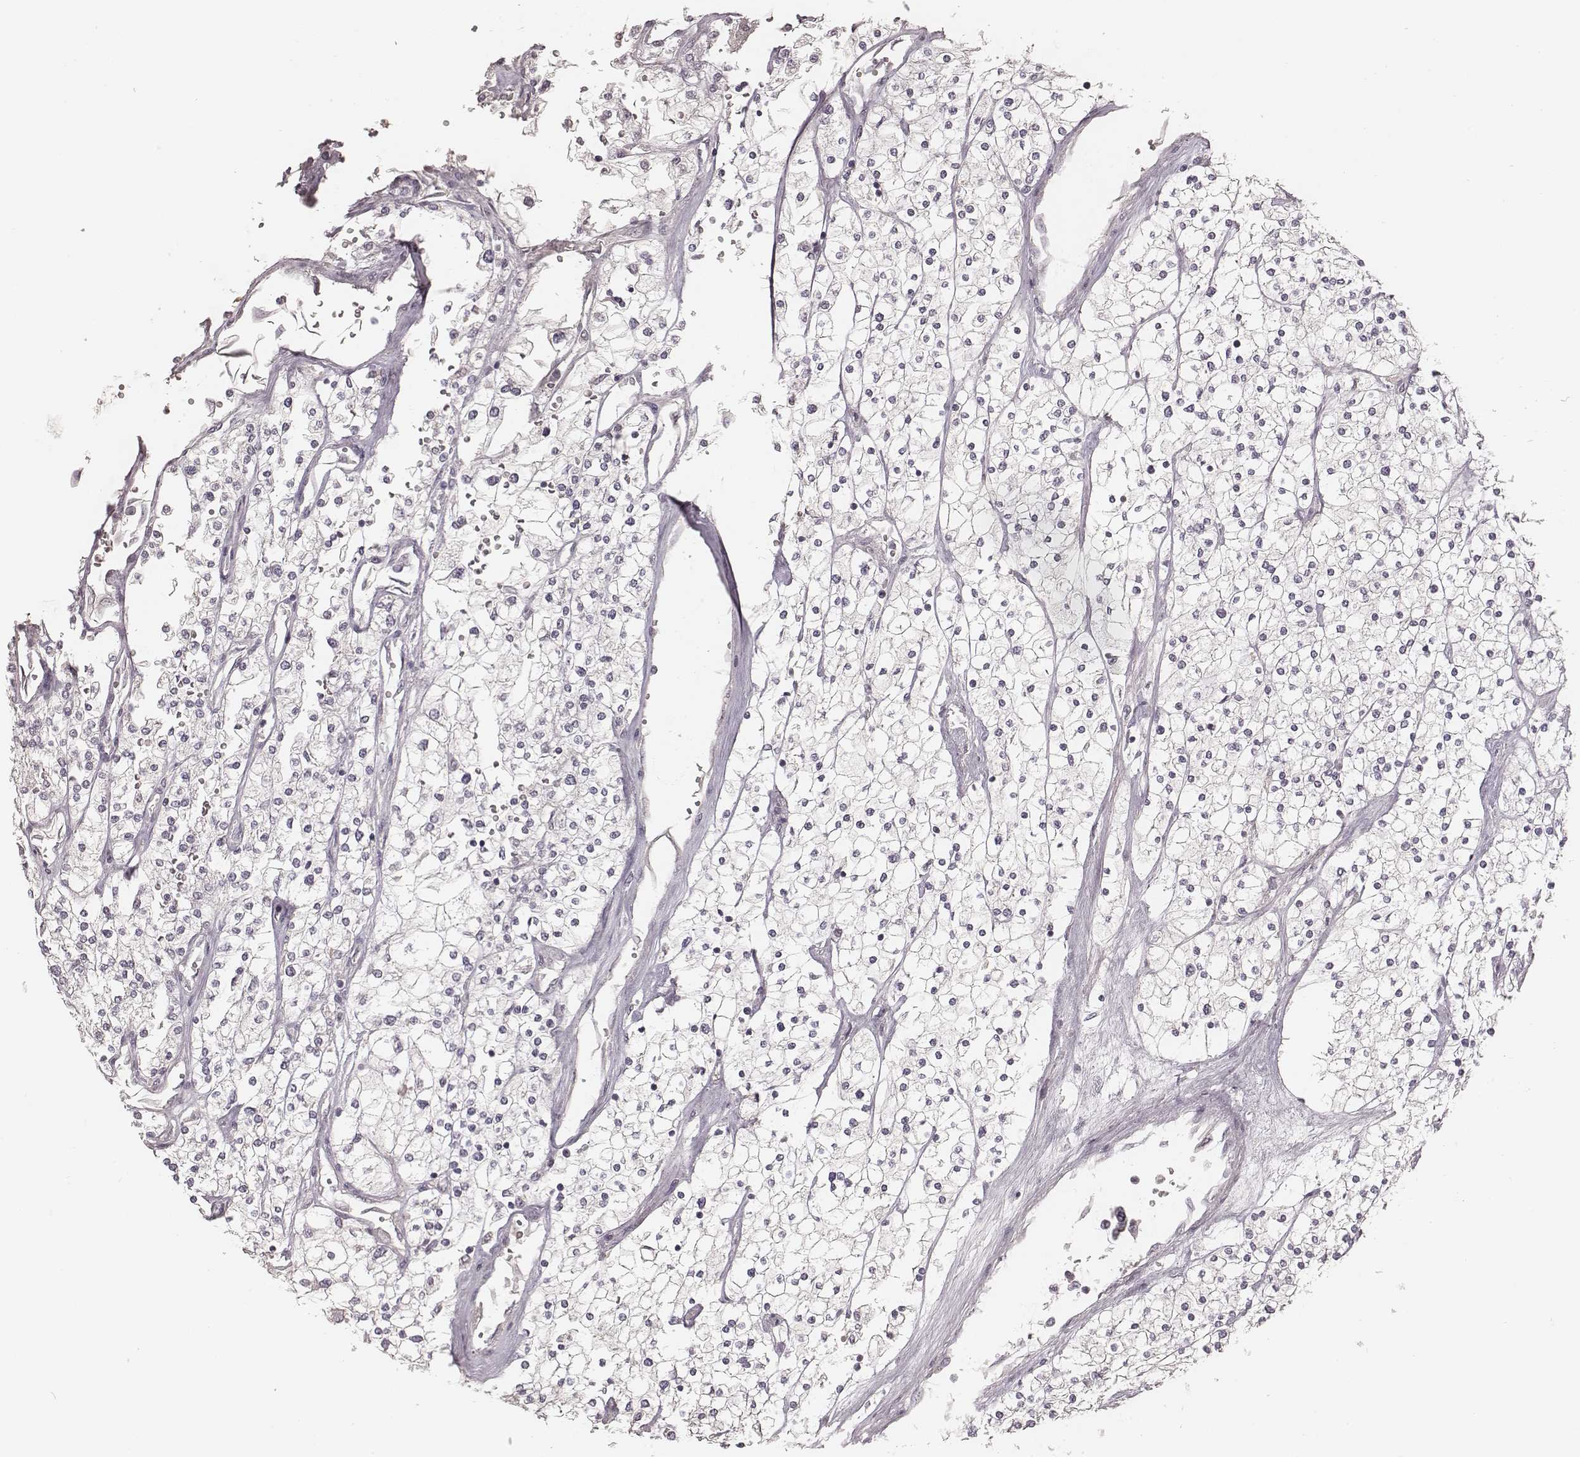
{"staining": {"intensity": "negative", "quantity": "none", "location": "none"}, "tissue": "renal cancer", "cell_type": "Tumor cells", "image_type": "cancer", "snomed": [{"axis": "morphology", "description": "Adenocarcinoma, NOS"}, {"axis": "topography", "description": "Kidney"}], "caption": "This is an immunohistochemistry histopathology image of human renal adenocarcinoma. There is no positivity in tumor cells.", "gene": "MSX1", "patient": {"sex": "male", "age": 80}}